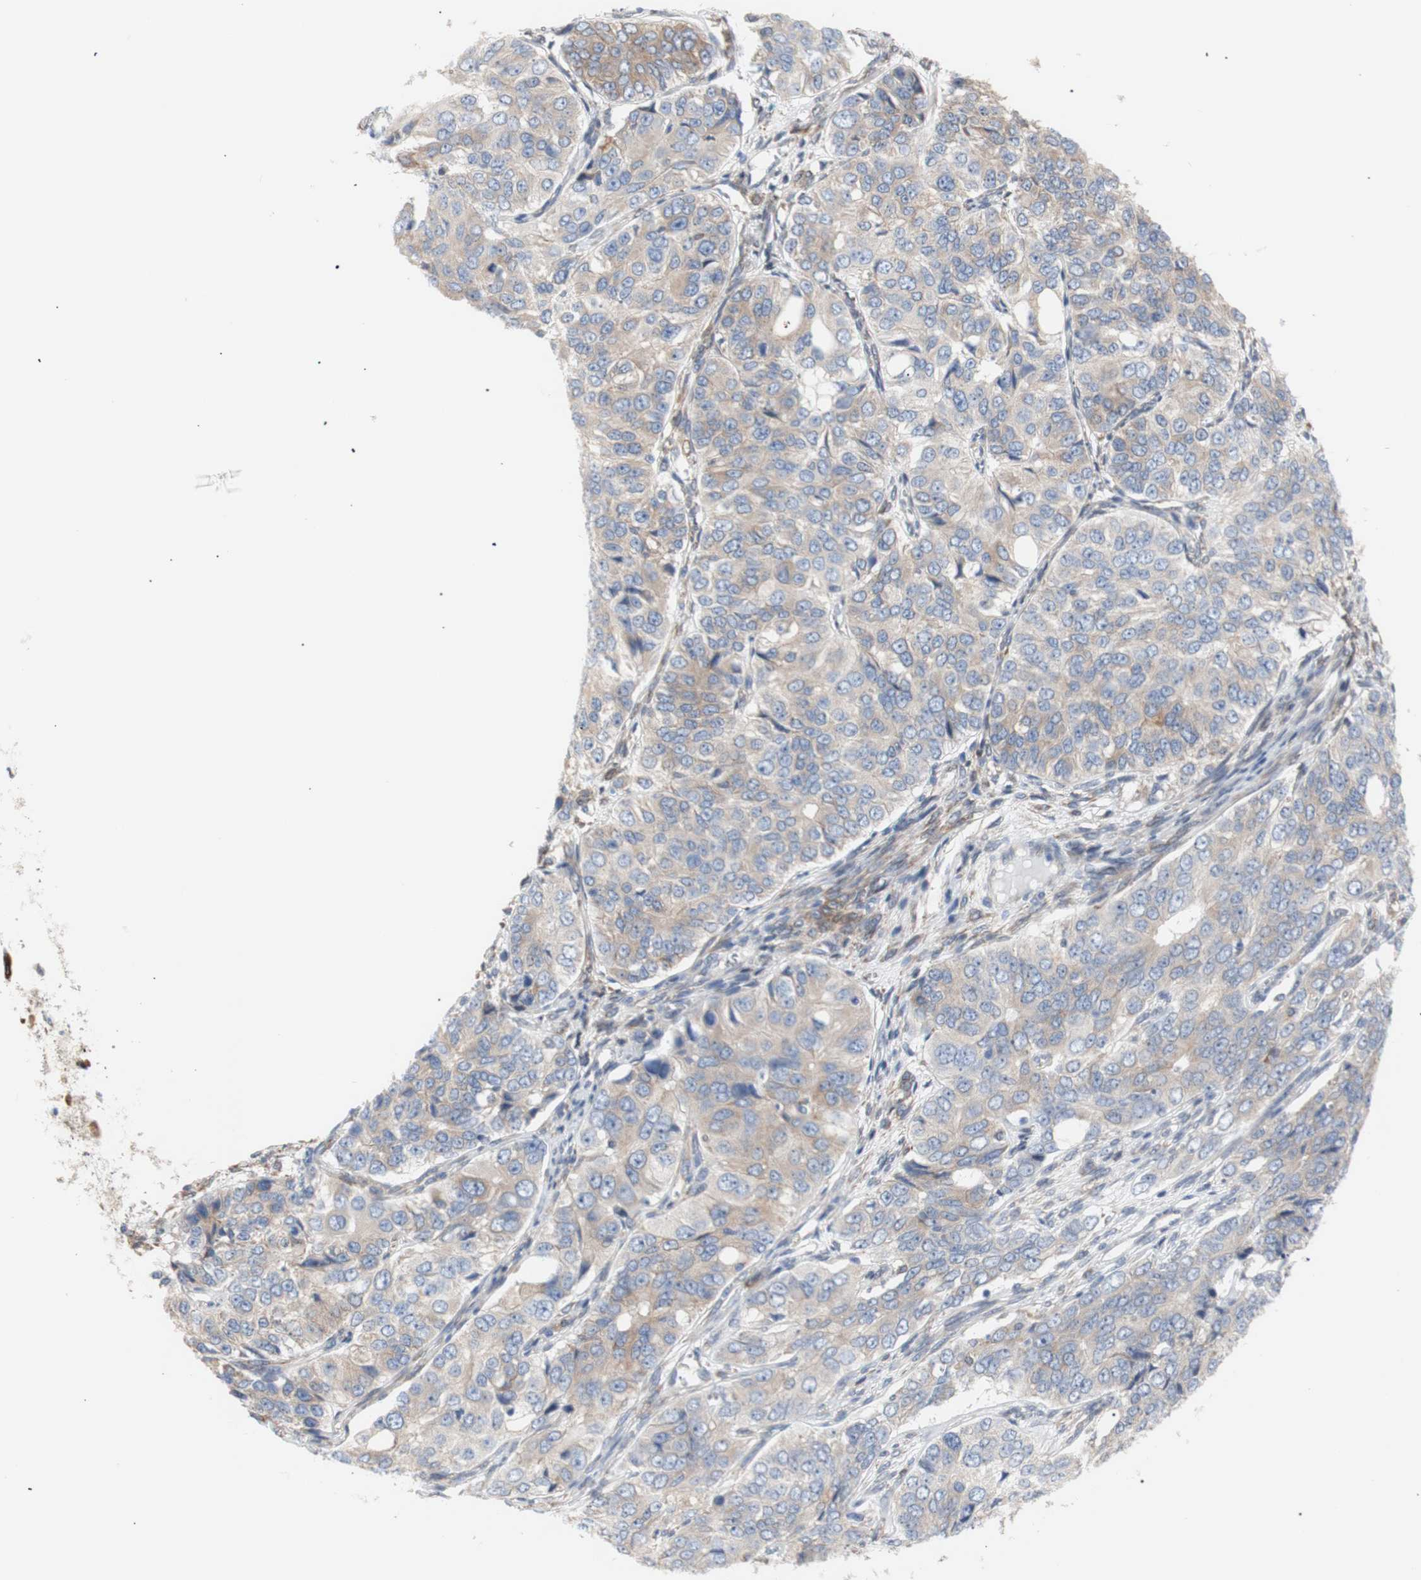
{"staining": {"intensity": "weak", "quantity": ">75%", "location": "cytoplasmic/membranous"}, "tissue": "ovarian cancer", "cell_type": "Tumor cells", "image_type": "cancer", "snomed": [{"axis": "morphology", "description": "Carcinoma, endometroid"}, {"axis": "topography", "description": "Ovary"}], "caption": "About >75% of tumor cells in endometroid carcinoma (ovarian) demonstrate weak cytoplasmic/membranous protein positivity as visualized by brown immunohistochemical staining.", "gene": "ERLIN1", "patient": {"sex": "female", "age": 51}}